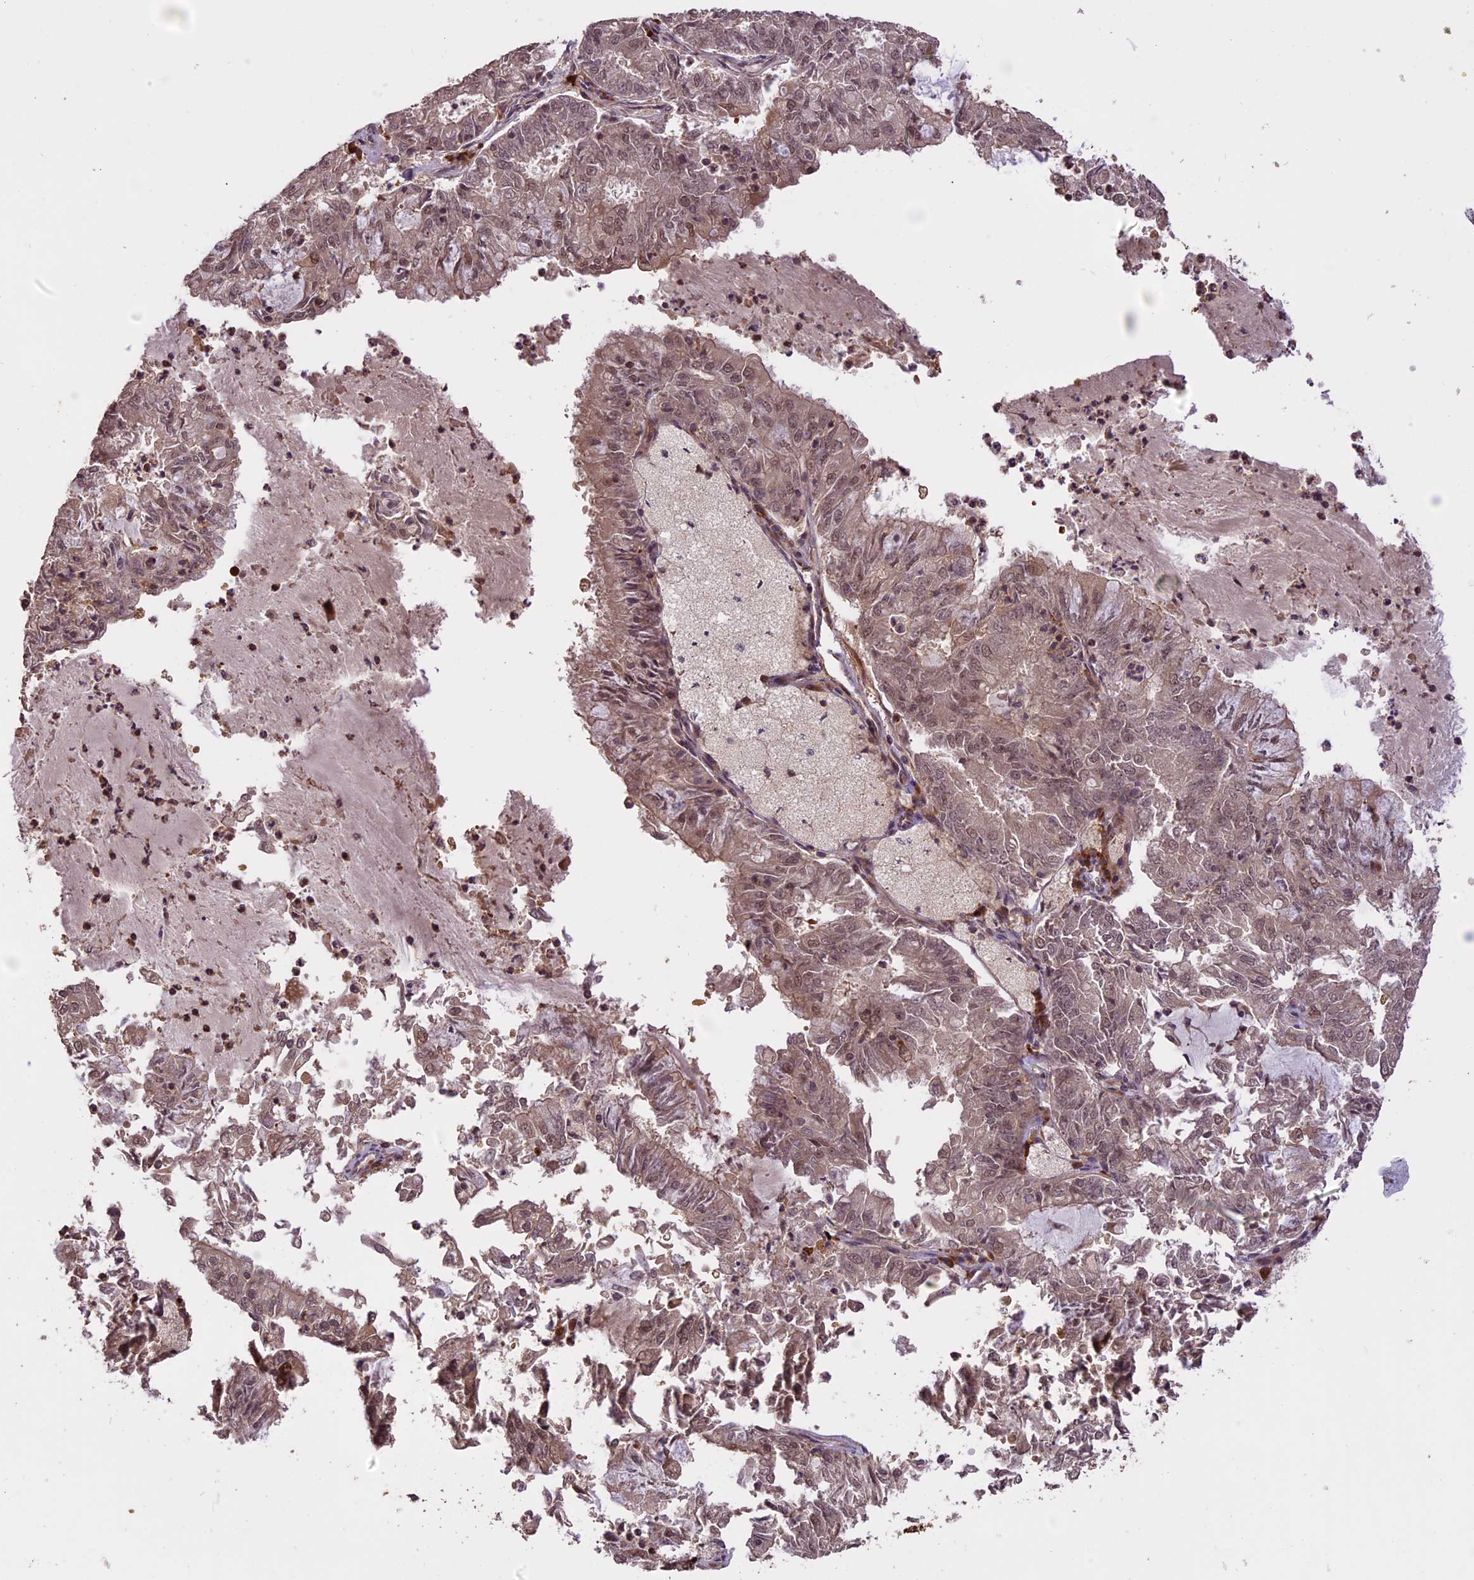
{"staining": {"intensity": "weak", "quantity": "25%-75%", "location": "nuclear"}, "tissue": "endometrial cancer", "cell_type": "Tumor cells", "image_type": "cancer", "snomed": [{"axis": "morphology", "description": "Adenocarcinoma, NOS"}, {"axis": "topography", "description": "Endometrium"}], "caption": "Endometrial cancer (adenocarcinoma) tissue shows weak nuclear positivity in about 25%-75% of tumor cells", "gene": "ENHO", "patient": {"sex": "female", "age": 57}}